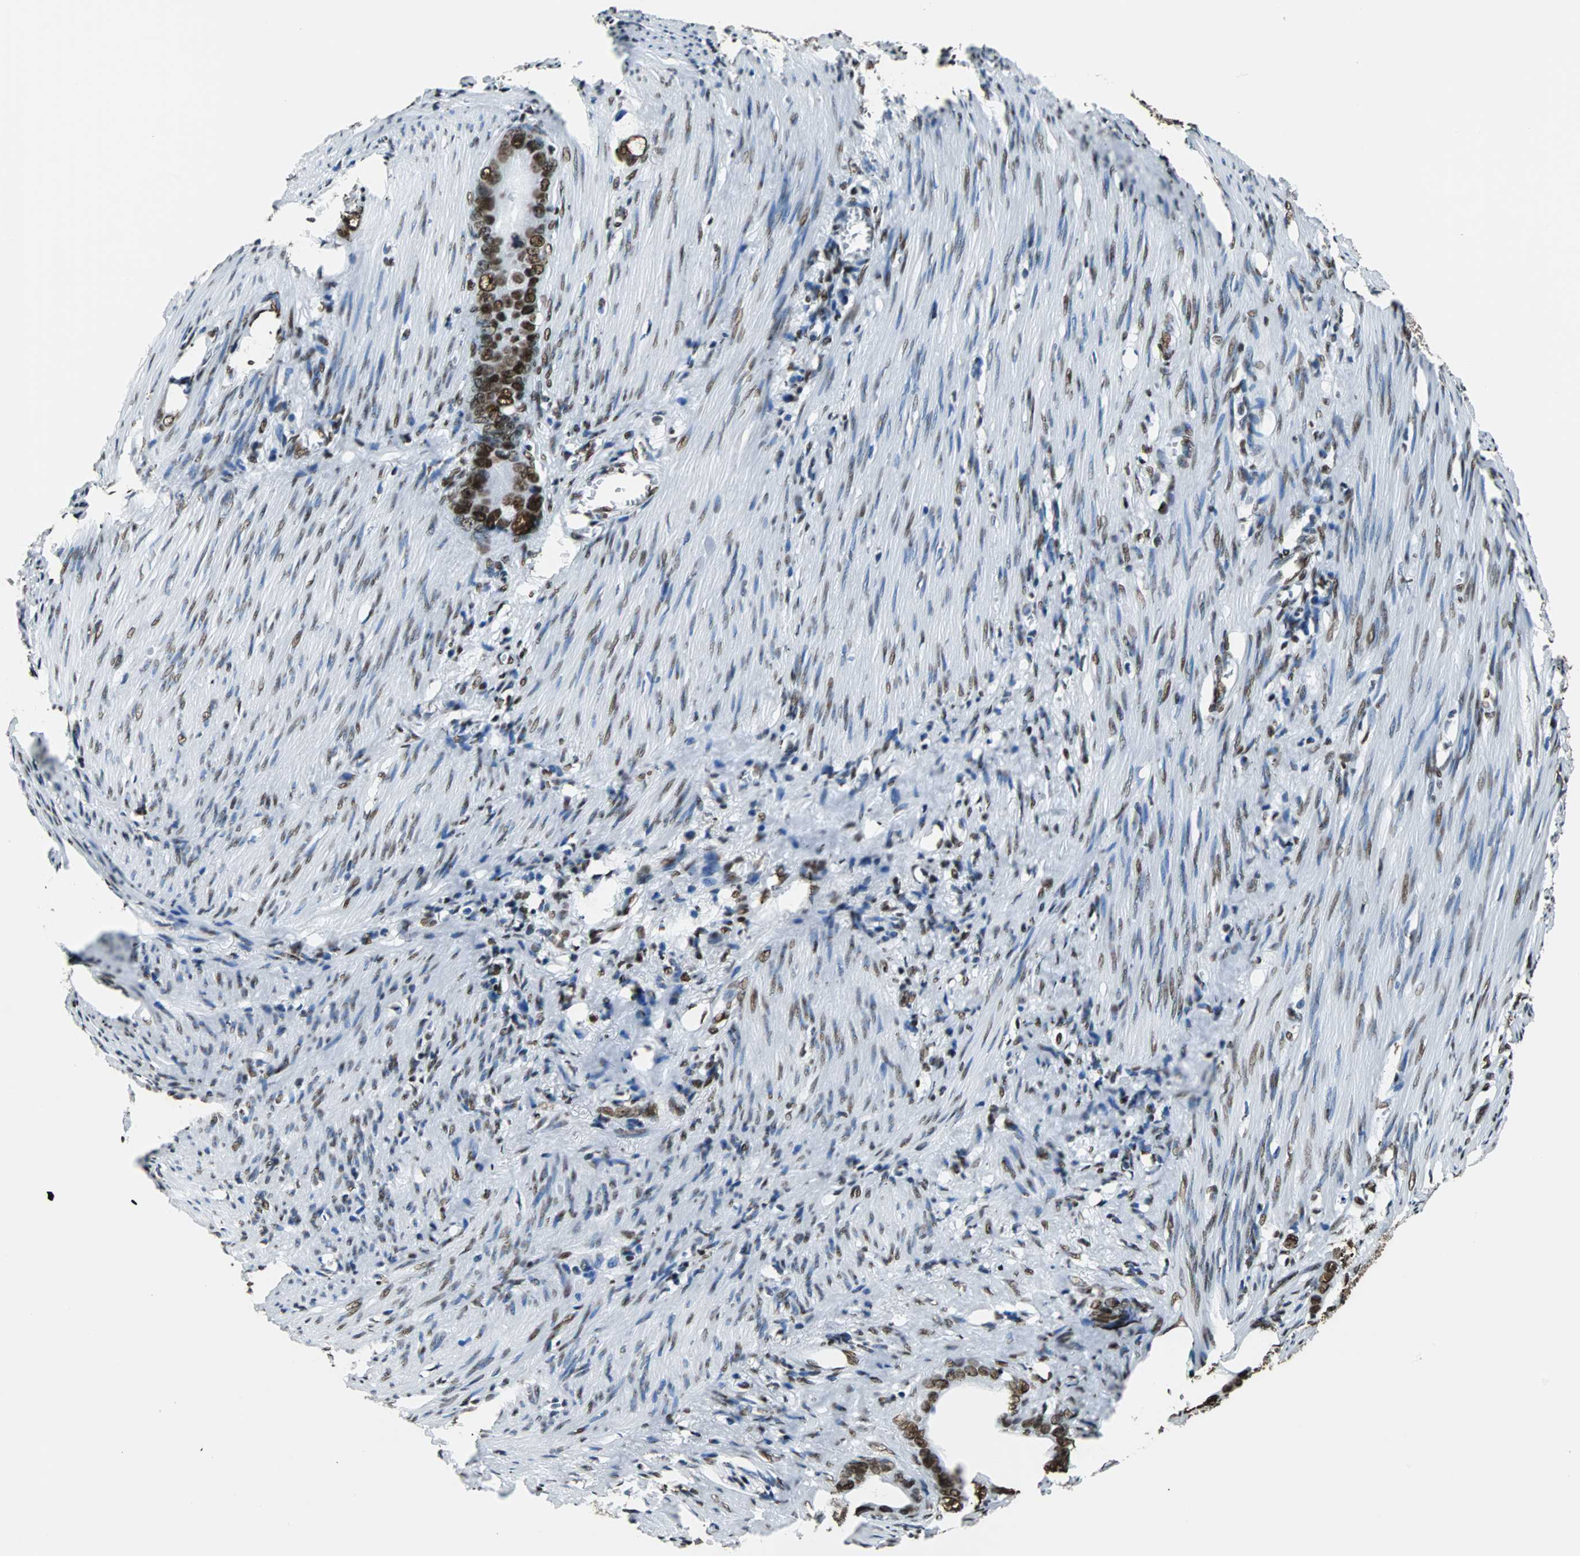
{"staining": {"intensity": "strong", "quantity": ">75%", "location": "nuclear"}, "tissue": "stomach cancer", "cell_type": "Tumor cells", "image_type": "cancer", "snomed": [{"axis": "morphology", "description": "Adenocarcinoma, NOS"}, {"axis": "topography", "description": "Stomach"}], "caption": "Immunohistochemistry image of neoplastic tissue: stomach cancer stained using immunohistochemistry (IHC) reveals high levels of strong protein expression localized specifically in the nuclear of tumor cells, appearing as a nuclear brown color.", "gene": "FUBP1", "patient": {"sex": "female", "age": 75}}